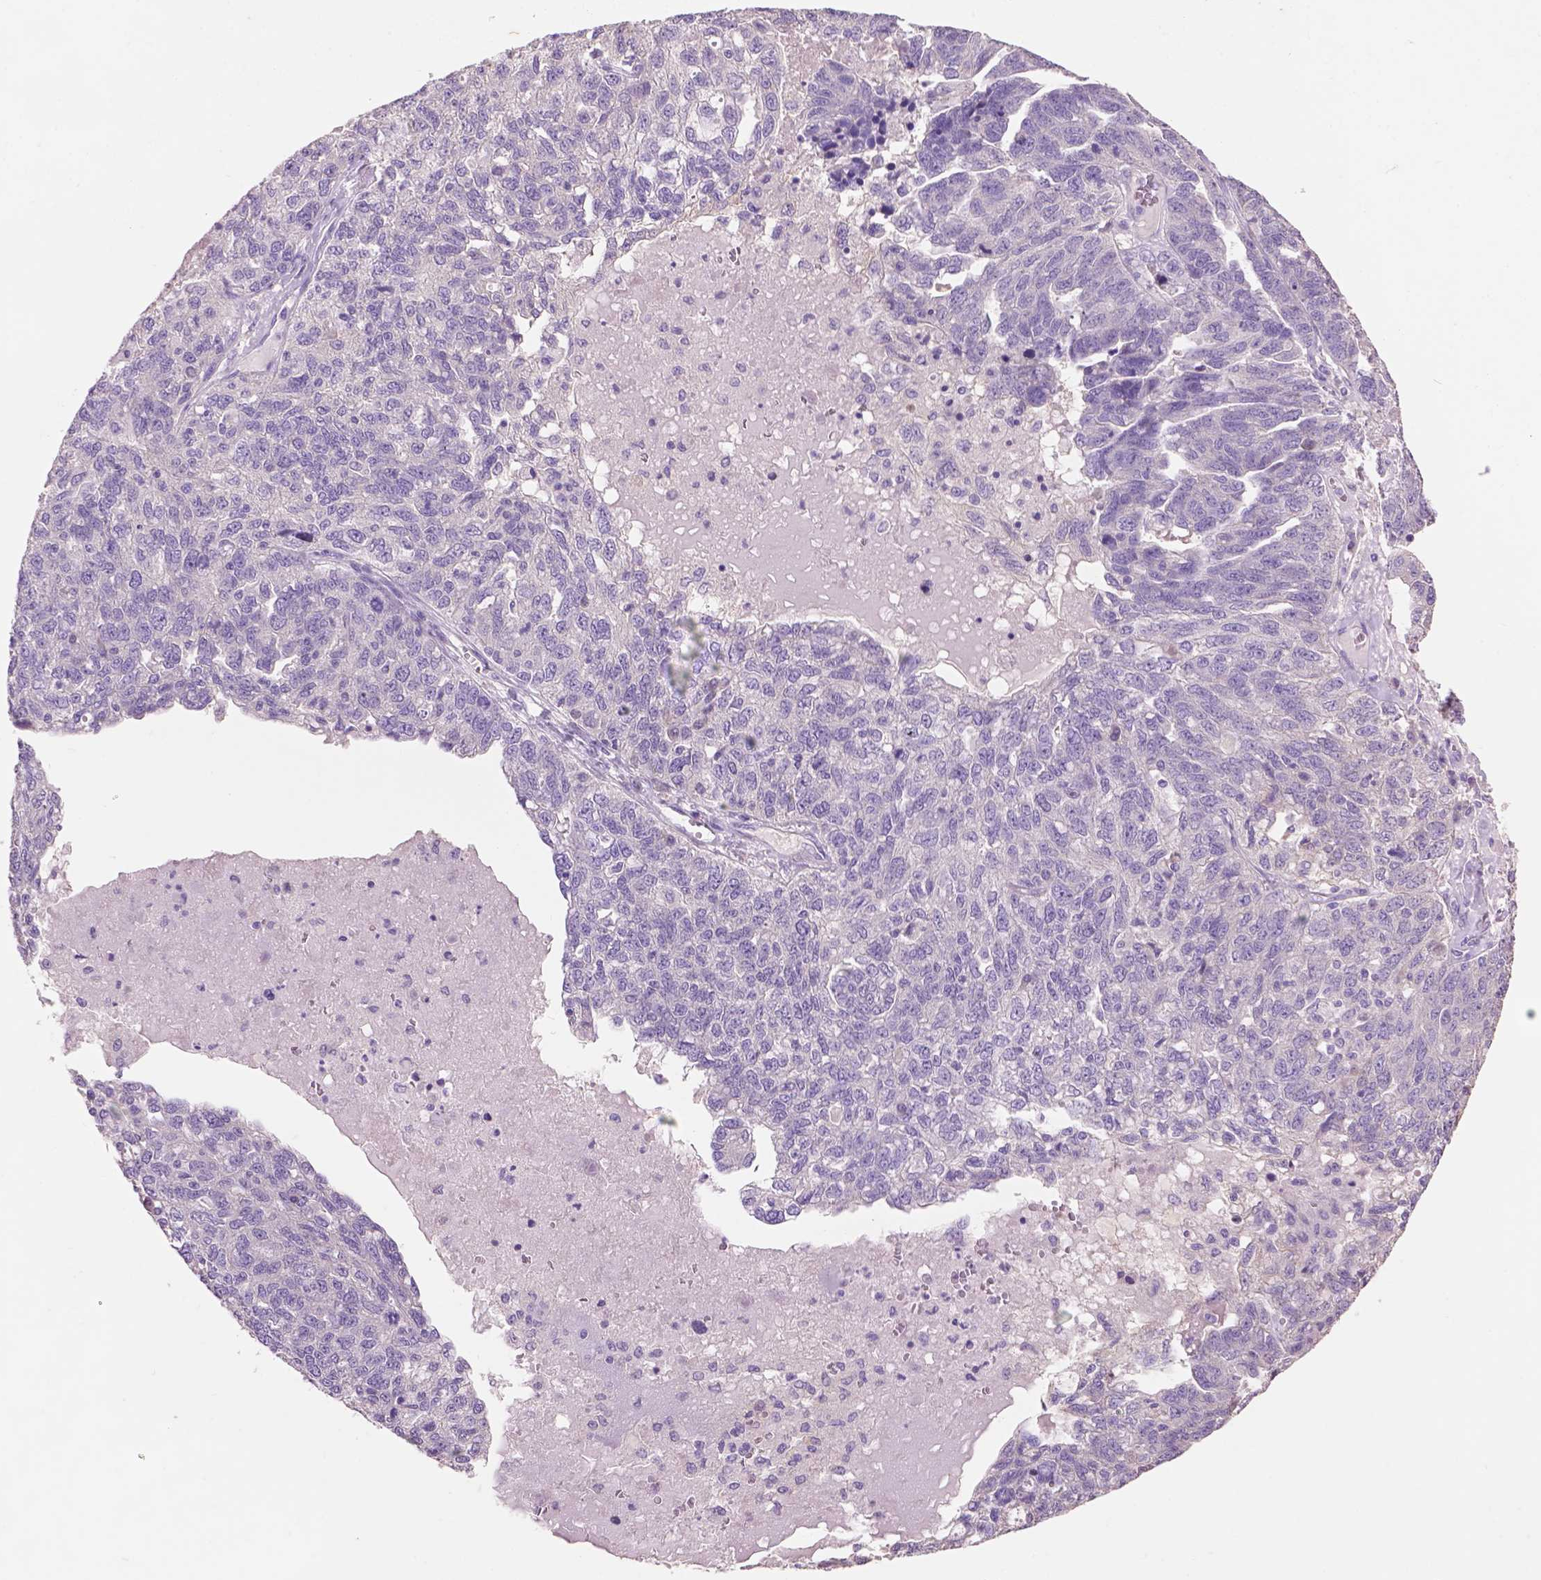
{"staining": {"intensity": "negative", "quantity": "none", "location": "none"}, "tissue": "ovarian cancer", "cell_type": "Tumor cells", "image_type": "cancer", "snomed": [{"axis": "morphology", "description": "Cystadenocarcinoma, serous, NOS"}, {"axis": "topography", "description": "Ovary"}], "caption": "The immunohistochemistry image has no significant staining in tumor cells of ovarian serous cystadenocarcinoma tissue. The staining was performed using DAB to visualize the protein expression in brown, while the nuclei were stained in blue with hematoxylin (Magnification: 20x).", "gene": "CRYBA4", "patient": {"sex": "female", "age": 71}}